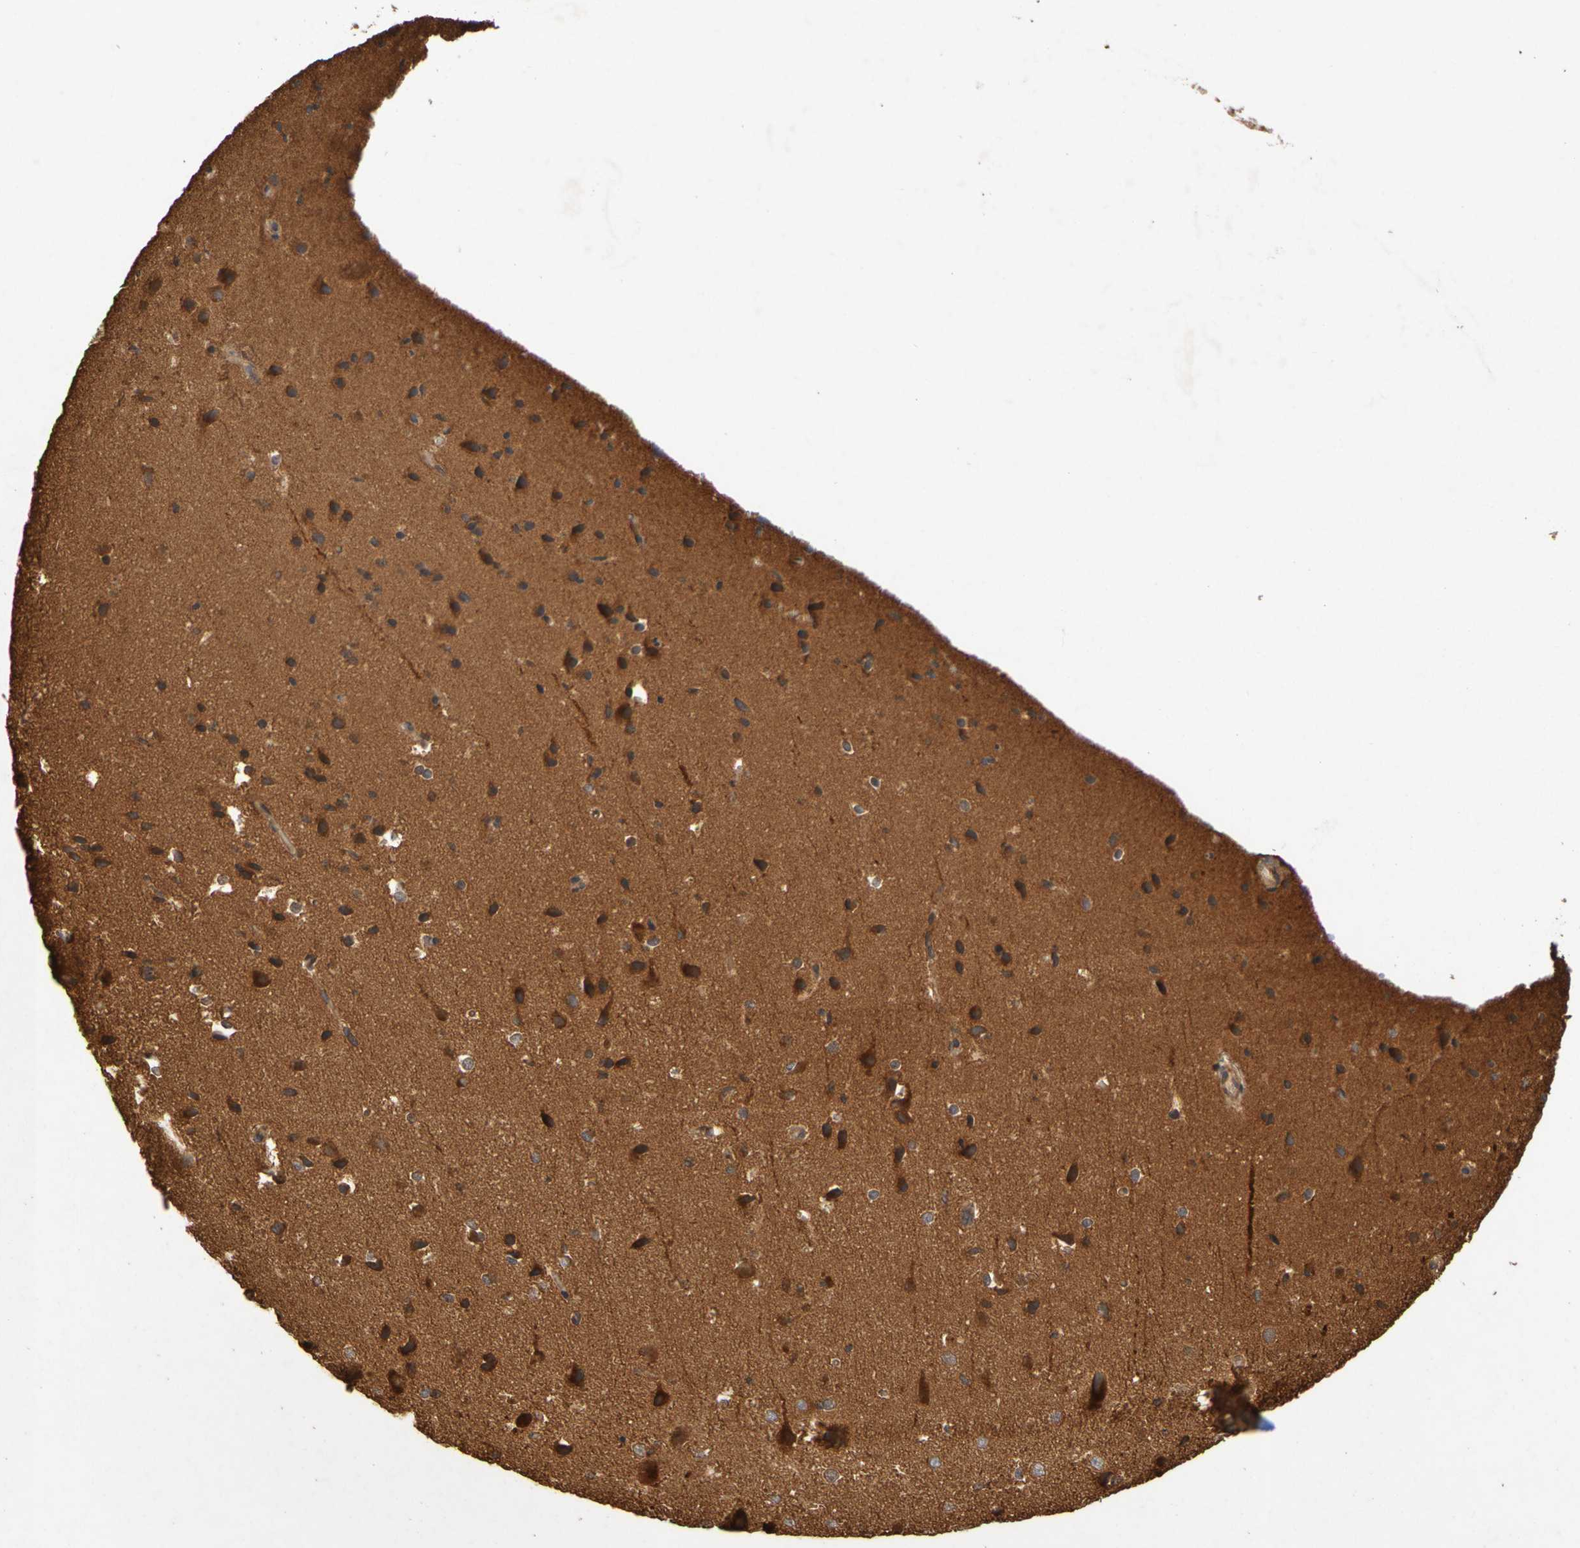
{"staining": {"intensity": "moderate", "quantity": ">75%", "location": "cytoplasmic/membranous"}, "tissue": "cerebral cortex", "cell_type": "Endothelial cells", "image_type": "normal", "snomed": [{"axis": "morphology", "description": "Normal tissue, NOS"}, {"axis": "morphology", "description": "Developmental malformation"}, {"axis": "topography", "description": "Cerebral cortex"}], "caption": "The histopathology image shows staining of benign cerebral cortex, revealing moderate cytoplasmic/membranous protein positivity (brown color) within endothelial cells. (Brightfield microscopy of DAB IHC at high magnification).", "gene": "OCRL", "patient": {"sex": "female", "age": 30}}